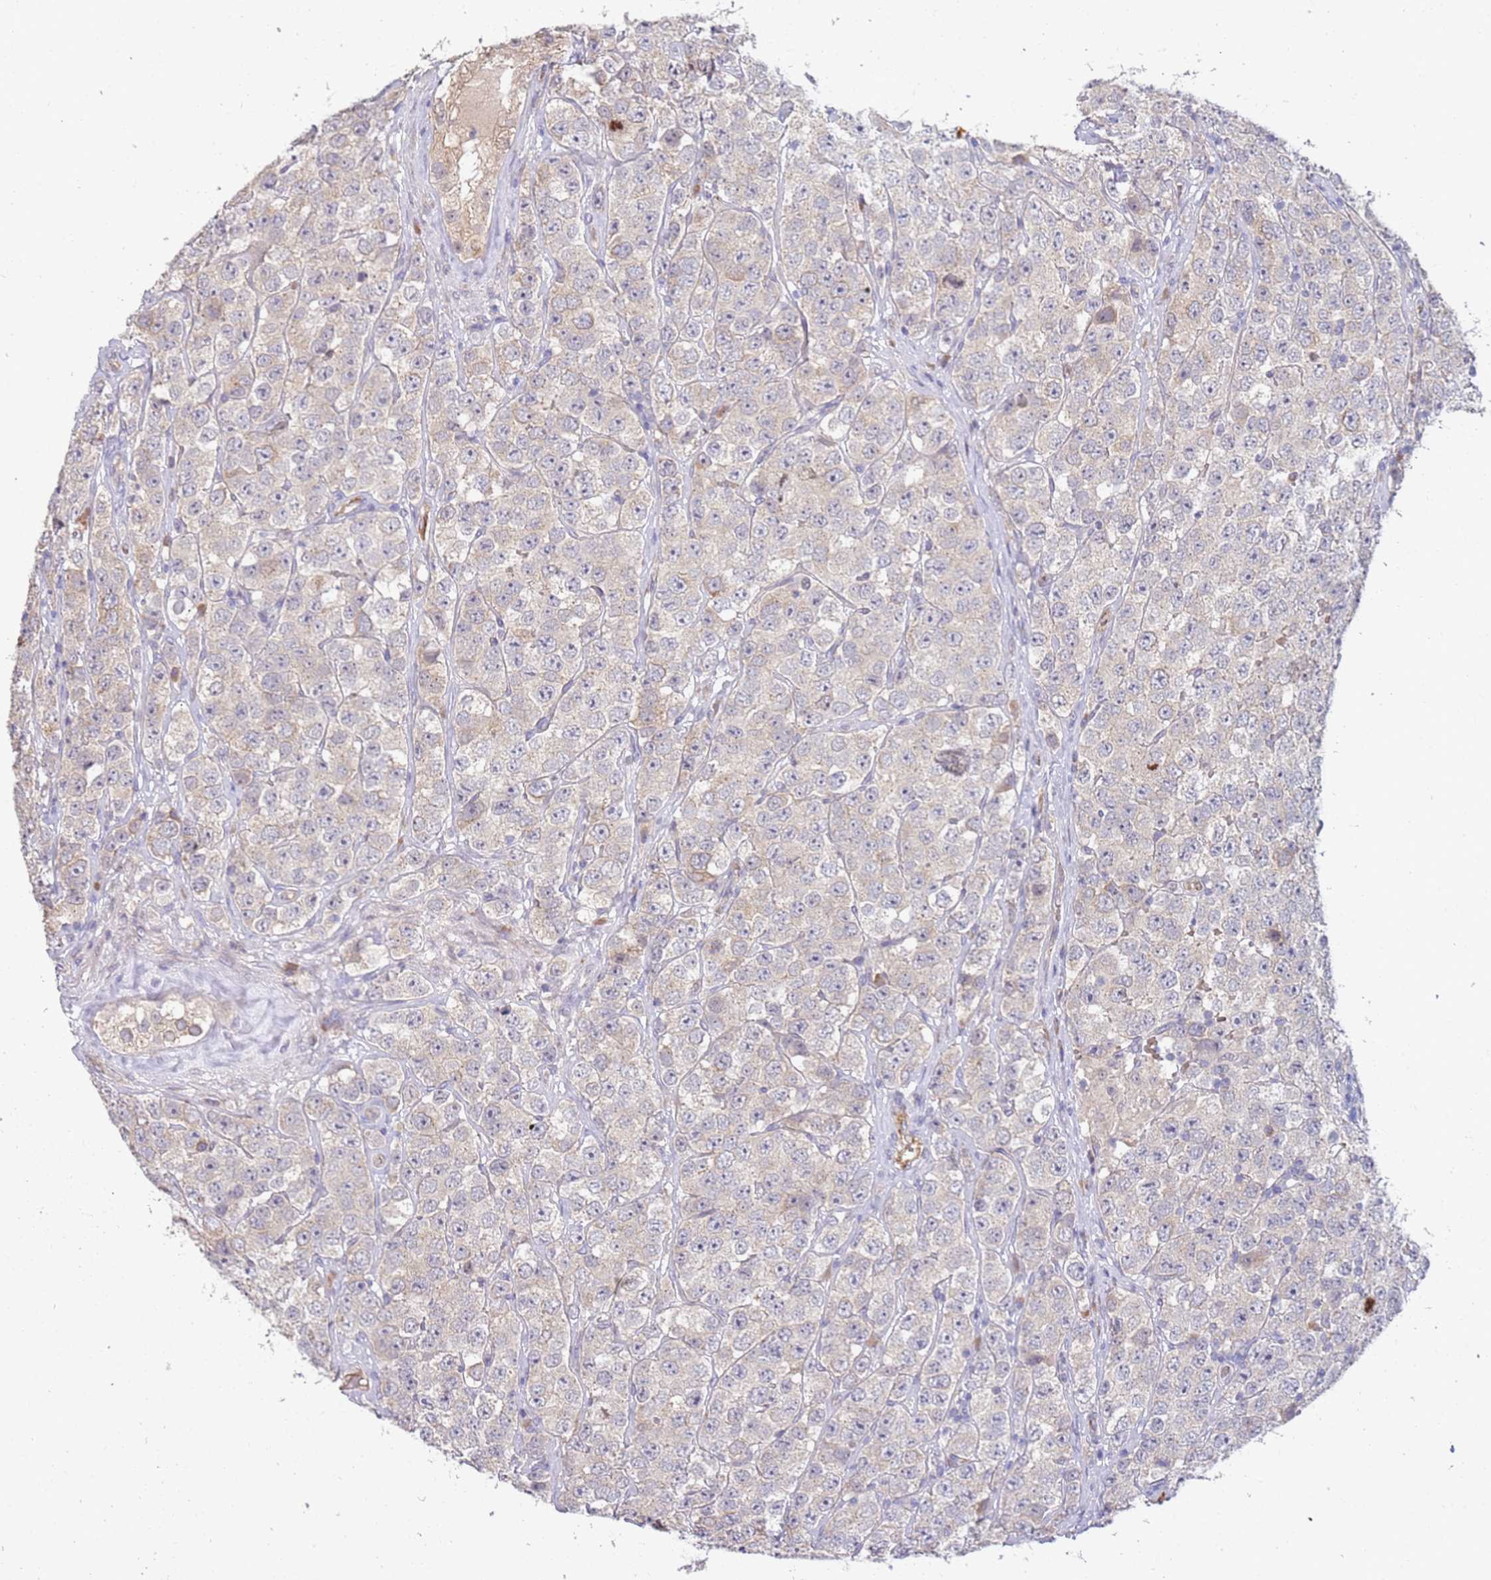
{"staining": {"intensity": "negative", "quantity": "none", "location": "none"}, "tissue": "testis cancer", "cell_type": "Tumor cells", "image_type": "cancer", "snomed": [{"axis": "morphology", "description": "Seminoma, NOS"}, {"axis": "topography", "description": "Testis"}], "caption": "Tumor cells show no significant expression in testis seminoma.", "gene": "NMUR2", "patient": {"sex": "male", "age": 28}}